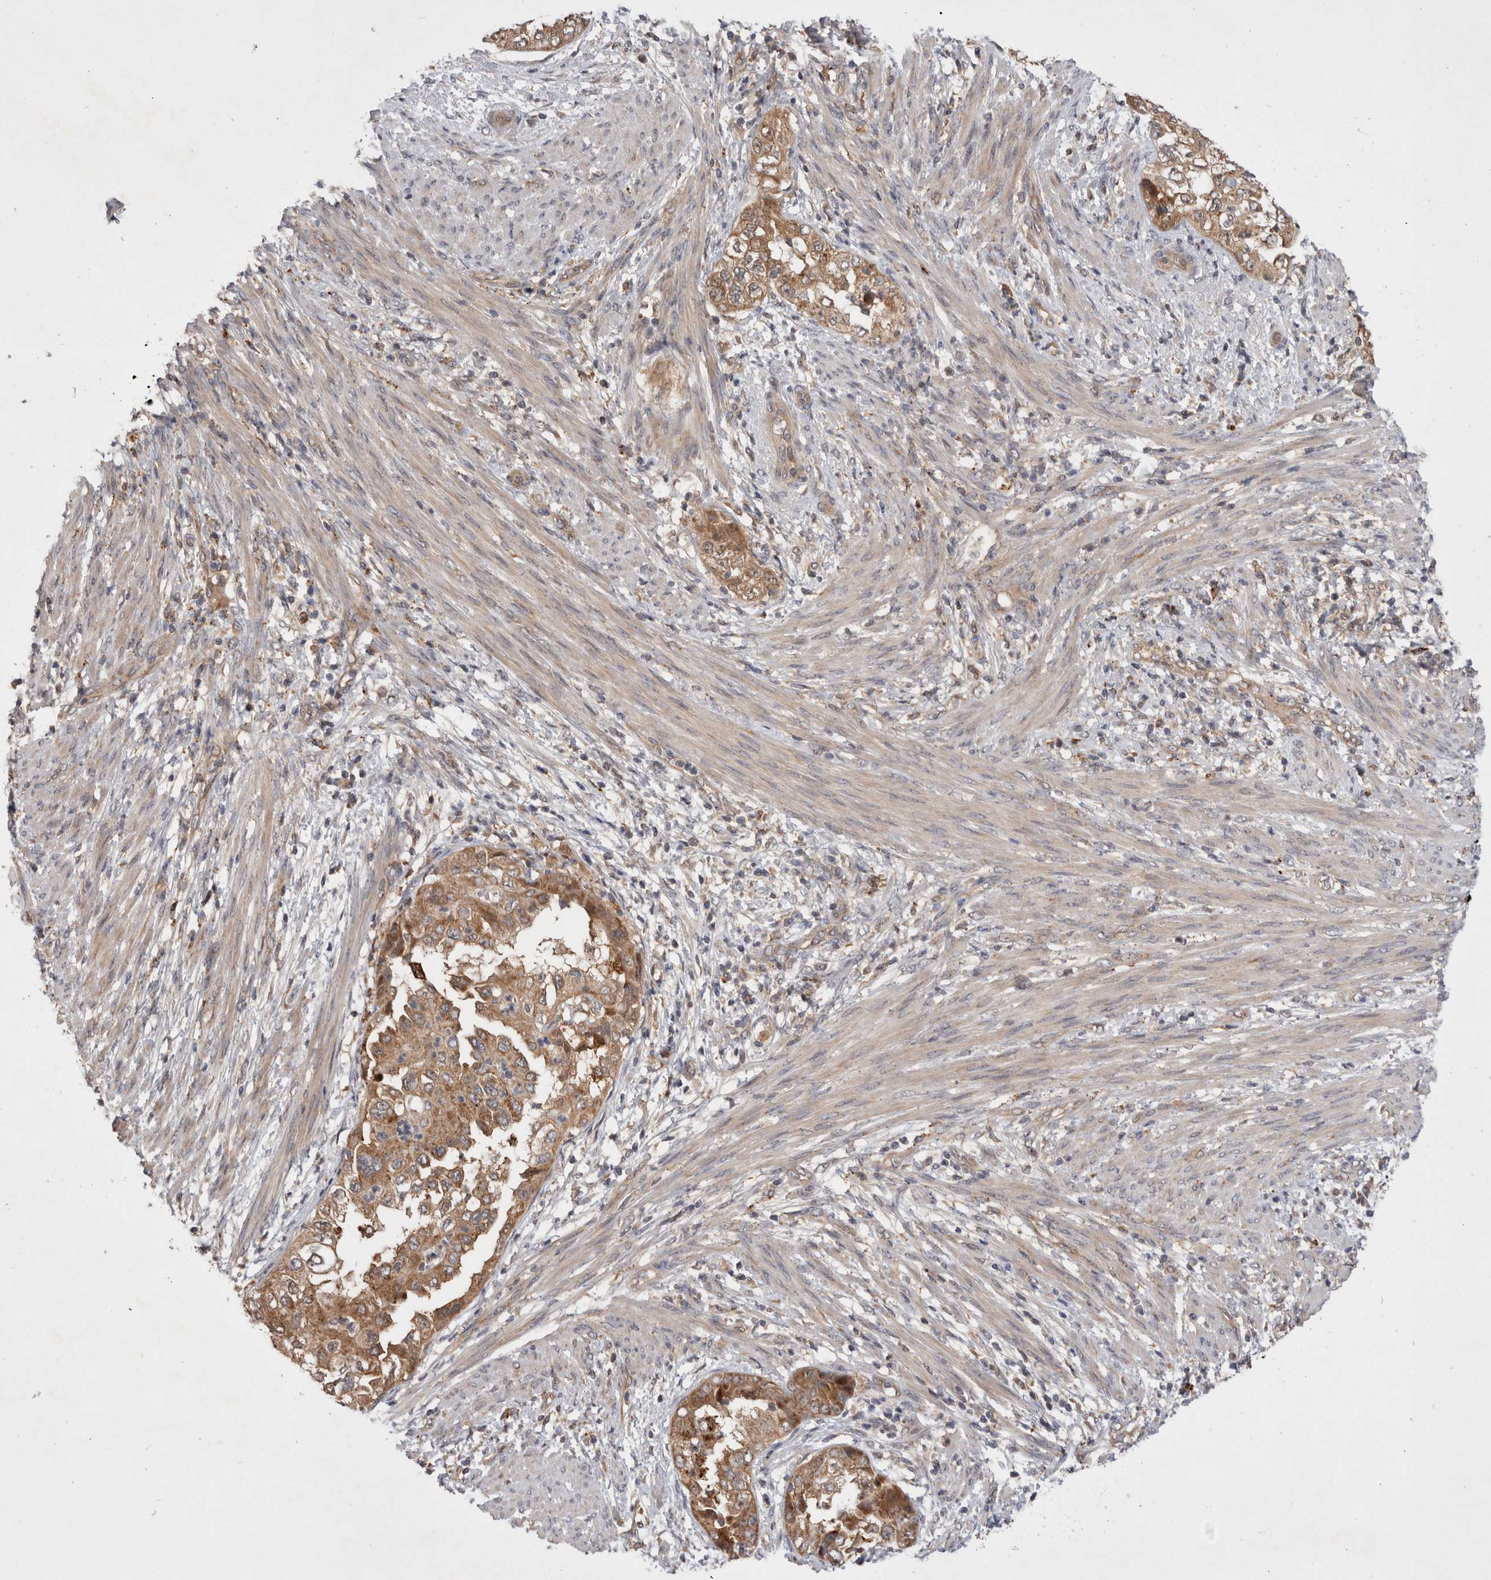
{"staining": {"intensity": "moderate", "quantity": ">75%", "location": "cytoplasmic/membranous"}, "tissue": "endometrial cancer", "cell_type": "Tumor cells", "image_type": "cancer", "snomed": [{"axis": "morphology", "description": "Adenocarcinoma, NOS"}, {"axis": "topography", "description": "Endometrium"}], "caption": "IHC of human endometrial cancer exhibits medium levels of moderate cytoplasmic/membranous positivity in about >75% of tumor cells. (Brightfield microscopy of DAB IHC at high magnification).", "gene": "MRPL37", "patient": {"sex": "female", "age": 85}}